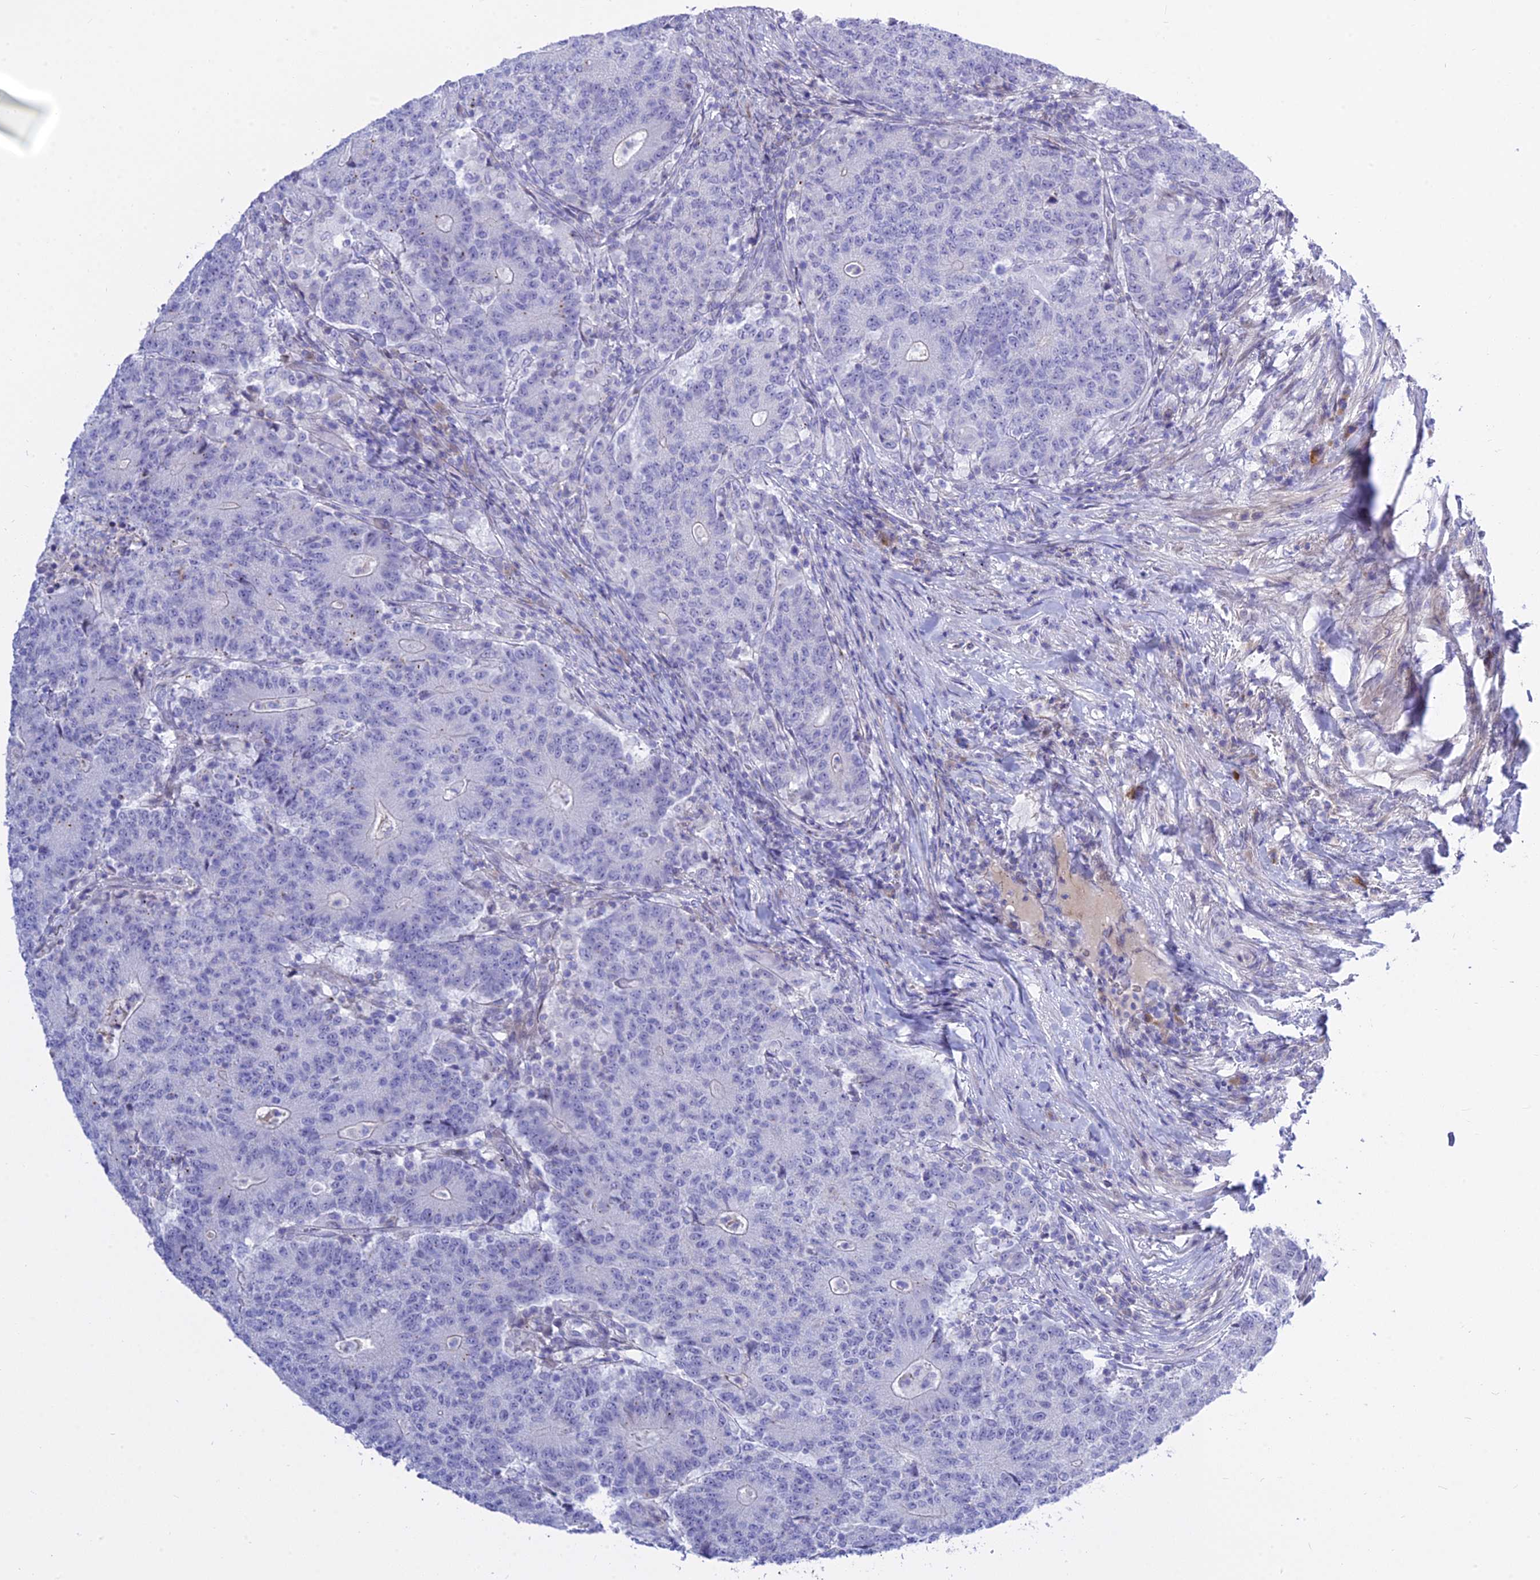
{"staining": {"intensity": "negative", "quantity": "none", "location": "none"}, "tissue": "colorectal cancer", "cell_type": "Tumor cells", "image_type": "cancer", "snomed": [{"axis": "morphology", "description": "Adenocarcinoma, NOS"}, {"axis": "topography", "description": "Colon"}], "caption": "This is a histopathology image of immunohistochemistry staining of colorectal cancer (adenocarcinoma), which shows no positivity in tumor cells. The staining was performed using DAB (3,3'-diaminobenzidine) to visualize the protein expression in brown, while the nuclei were stained in blue with hematoxylin (Magnification: 20x).", "gene": "MBD3L1", "patient": {"sex": "female", "age": 75}}